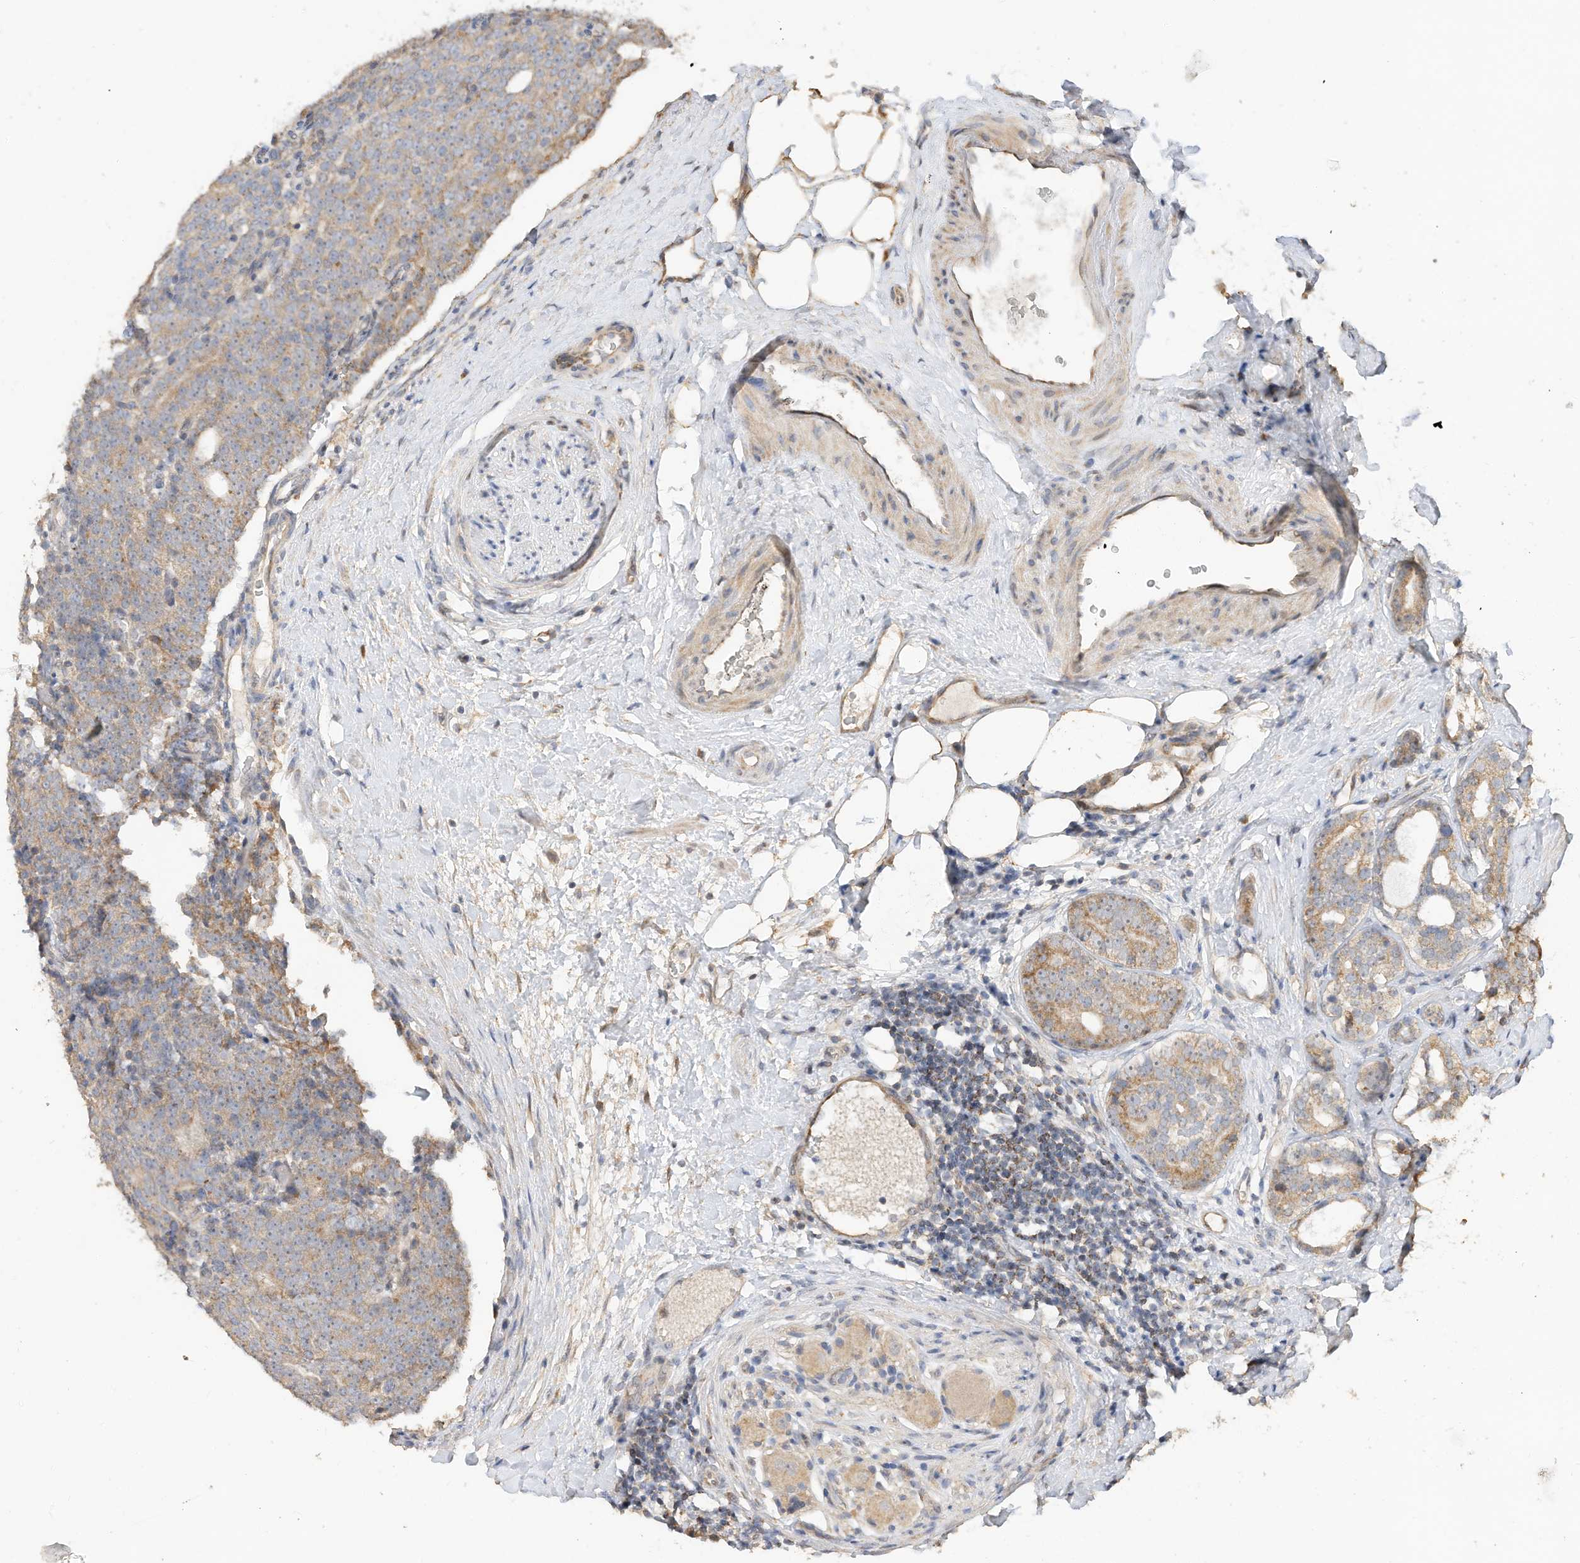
{"staining": {"intensity": "moderate", "quantity": ">75%", "location": "cytoplasmic/membranous"}, "tissue": "prostate cancer", "cell_type": "Tumor cells", "image_type": "cancer", "snomed": [{"axis": "morphology", "description": "Adenocarcinoma, High grade"}, {"axis": "topography", "description": "Prostate"}], "caption": "Immunohistochemical staining of prostate adenocarcinoma (high-grade) shows medium levels of moderate cytoplasmic/membranous staining in about >75% of tumor cells.", "gene": "CAGE1", "patient": {"sex": "male", "age": 56}}